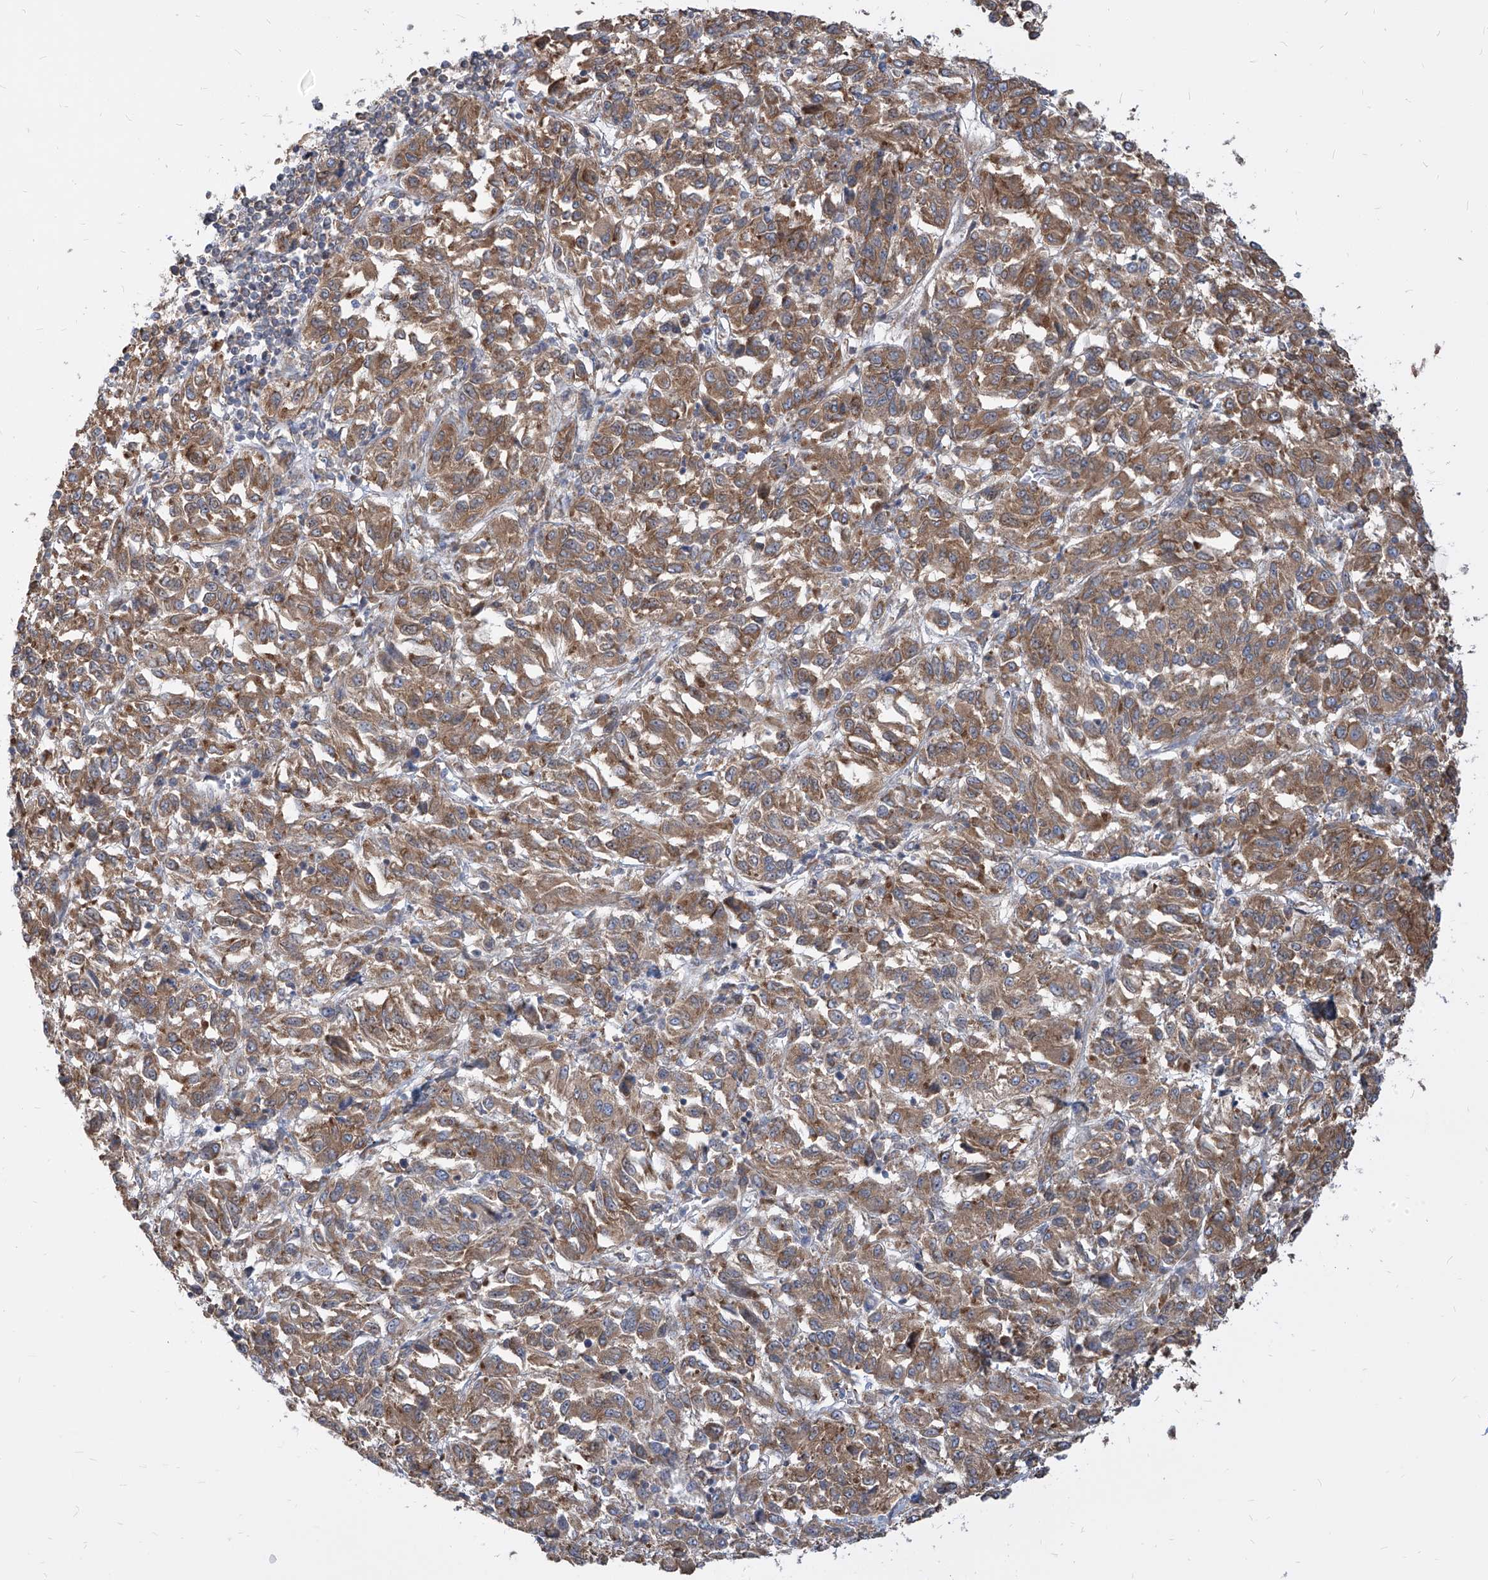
{"staining": {"intensity": "moderate", "quantity": ">75%", "location": "cytoplasmic/membranous"}, "tissue": "melanoma", "cell_type": "Tumor cells", "image_type": "cancer", "snomed": [{"axis": "morphology", "description": "Malignant melanoma, Metastatic site"}, {"axis": "topography", "description": "Lung"}], "caption": "Malignant melanoma (metastatic site) was stained to show a protein in brown. There is medium levels of moderate cytoplasmic/membranous staining in about >75% of tumor cells. The staining was performed using DAB (3,3'-diaminobenzidine), with brown indicating positive protein expression. Nuclei are stained blue with hematoxylin.", "gene": "FAM83B", "patient": {"sex": "male", "age": 64}}